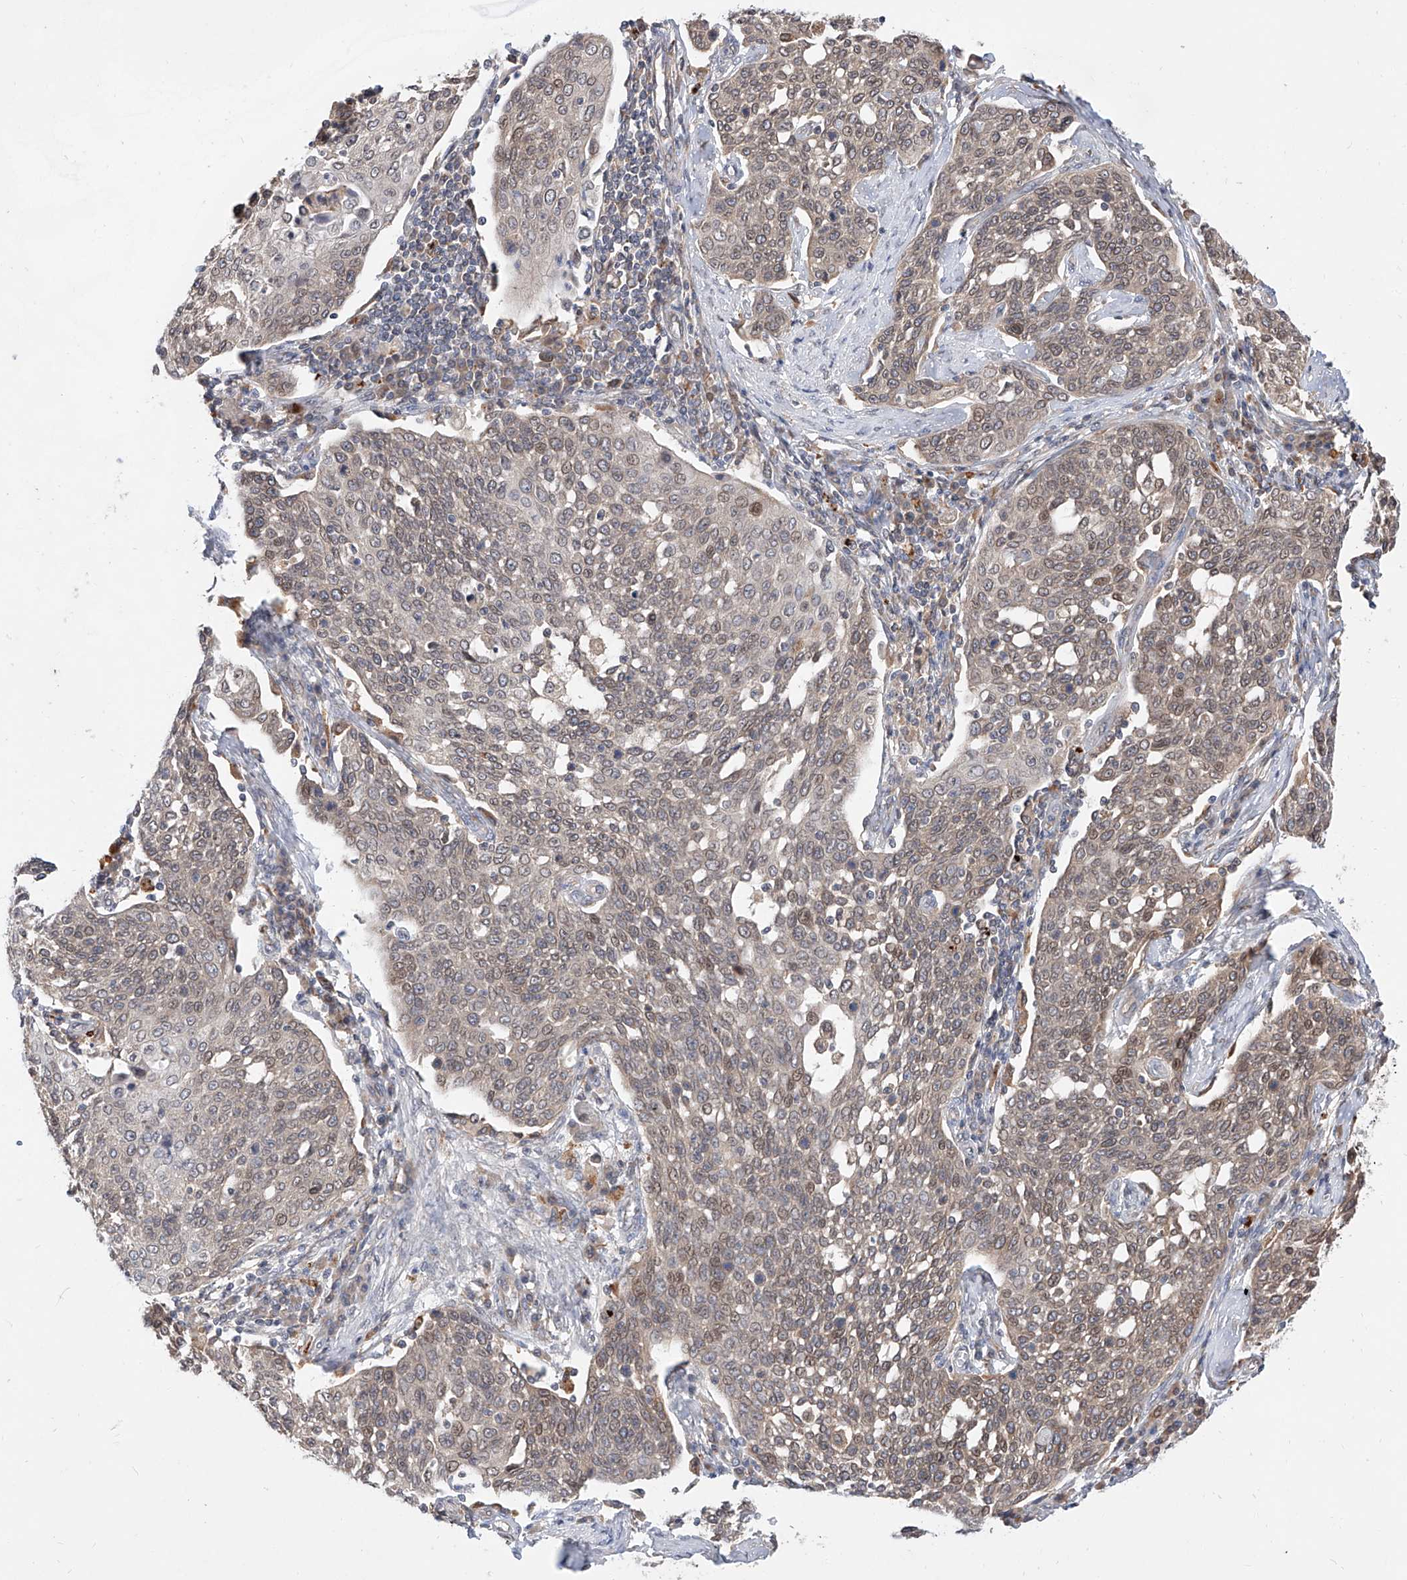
{"staining": {"intensity": "weak", "quantity": "25%-75%", "location": "cytoplasmic/membranous,nuclear"}, "tissue": "cervical cancer", "cell_type": "Tumor cells", "image_type": "cancer", "snomed": [{"axis": "morphology", "description": "Squamous cell carcinoma, NOS"}, {"axis": "topography", "description": "Cervix"}], "caption": "Squamous cell carcinoma (cervical) stained with immunohistochemistry (IHC) demonstrates weak cytoplasmic/membranous and nuclear expression in about 25%-75% of tumor cells. (brown staining indicates protein expression, while blue staining denotes nuclei).", "gene": "DIRAS3", "patient": {"sex": "female", "age": 34}}